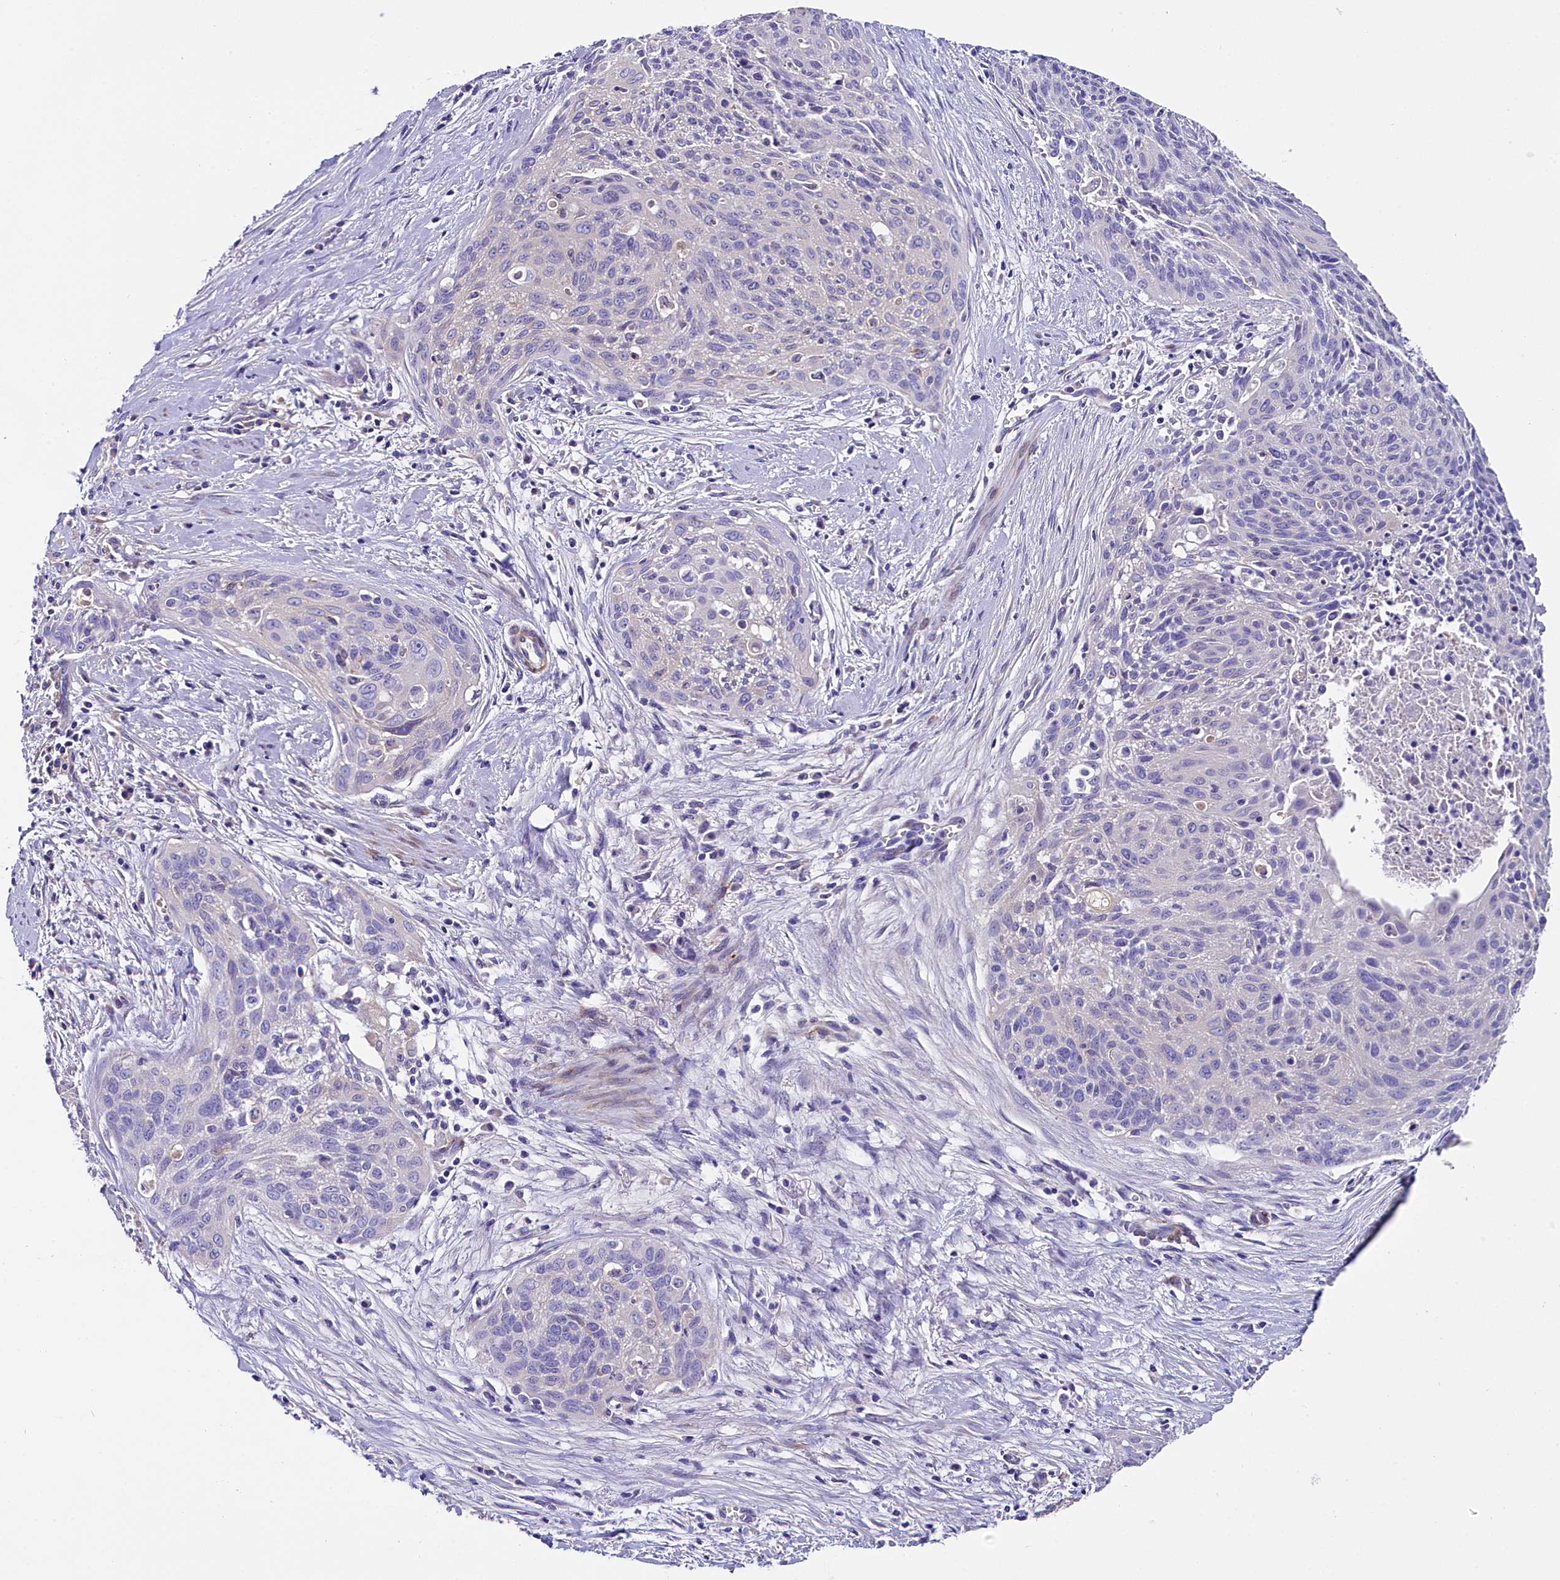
{"staining": {"intensity": "negative", "quantity": "none", "location": "none"}, "tissue": "cervical cancer", "cell_type": "Tumor cells", "image_type": "cancer", "snomed": [{"axis": "morphology", "description": "Squamous cell carcinoma, NOS"}, {"axis": "topography", "description": "Cervix"}], "caption": "Tumor cells are negative for protein expression in human squamous cell carcinoma (cervical).", "gene": "SOD3", "patient": {"sex": "female", "age": 55}}